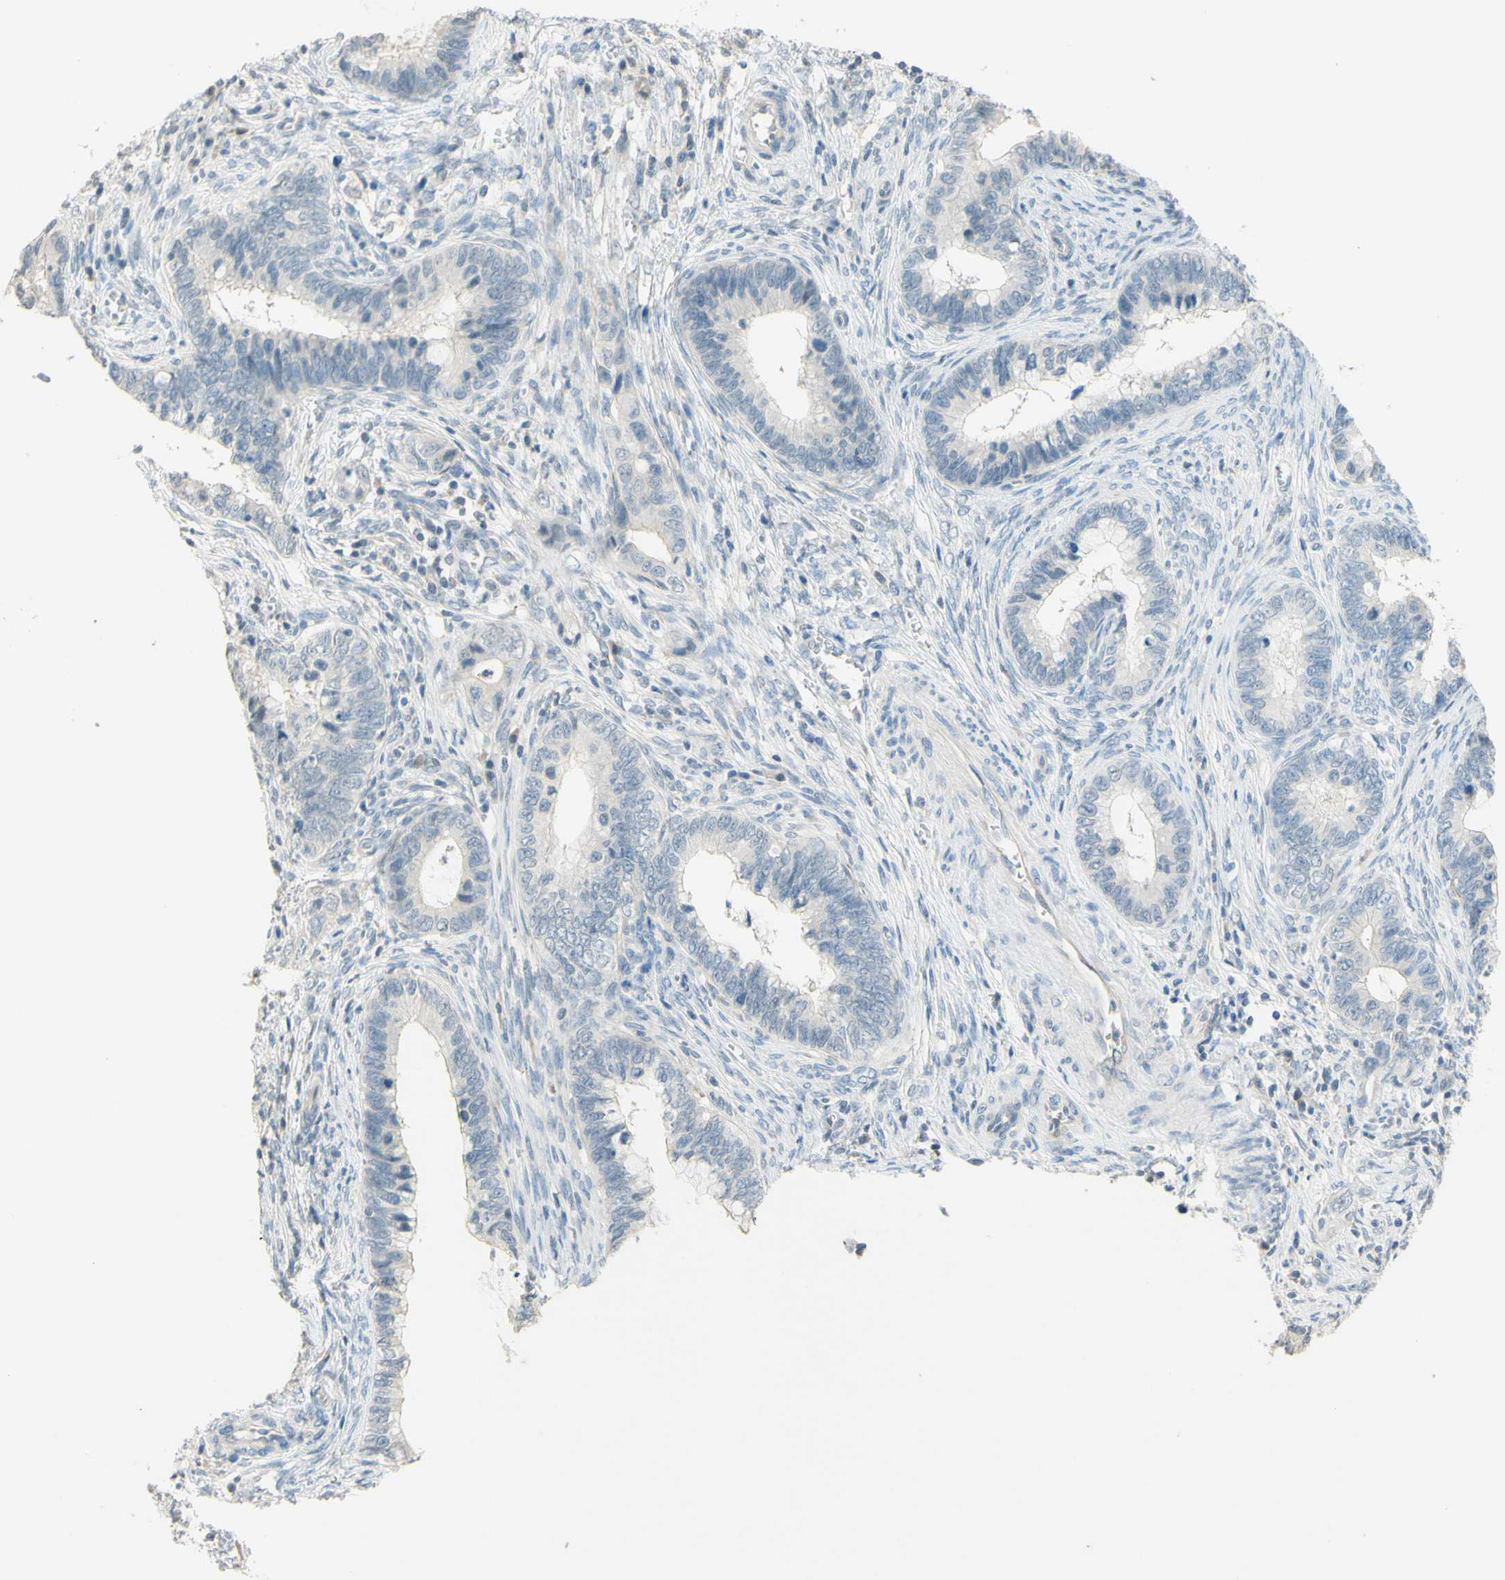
{"staining": {"intensity": "negative", "quantity": "none", "location": "none"}, "tissue": "cervical cancer", "cell_type": "Tumor cells", "image_type": "cancer", "snomed": [{"axis": "morphology", "description": "Adenocarcinoma, NOS"}, {"axis": "topography", "description": "Cervix"}], "caption": "This photomicrograph is of cervical cancer (adenocarcinoma) stained with immunohistochemistry (IHC) to label a protein in brown with the nuclei are counter-stained blue. There is no expression in tumor cells.", "gene": "MAG", "patient": {"sex": "female", "age": 44}}